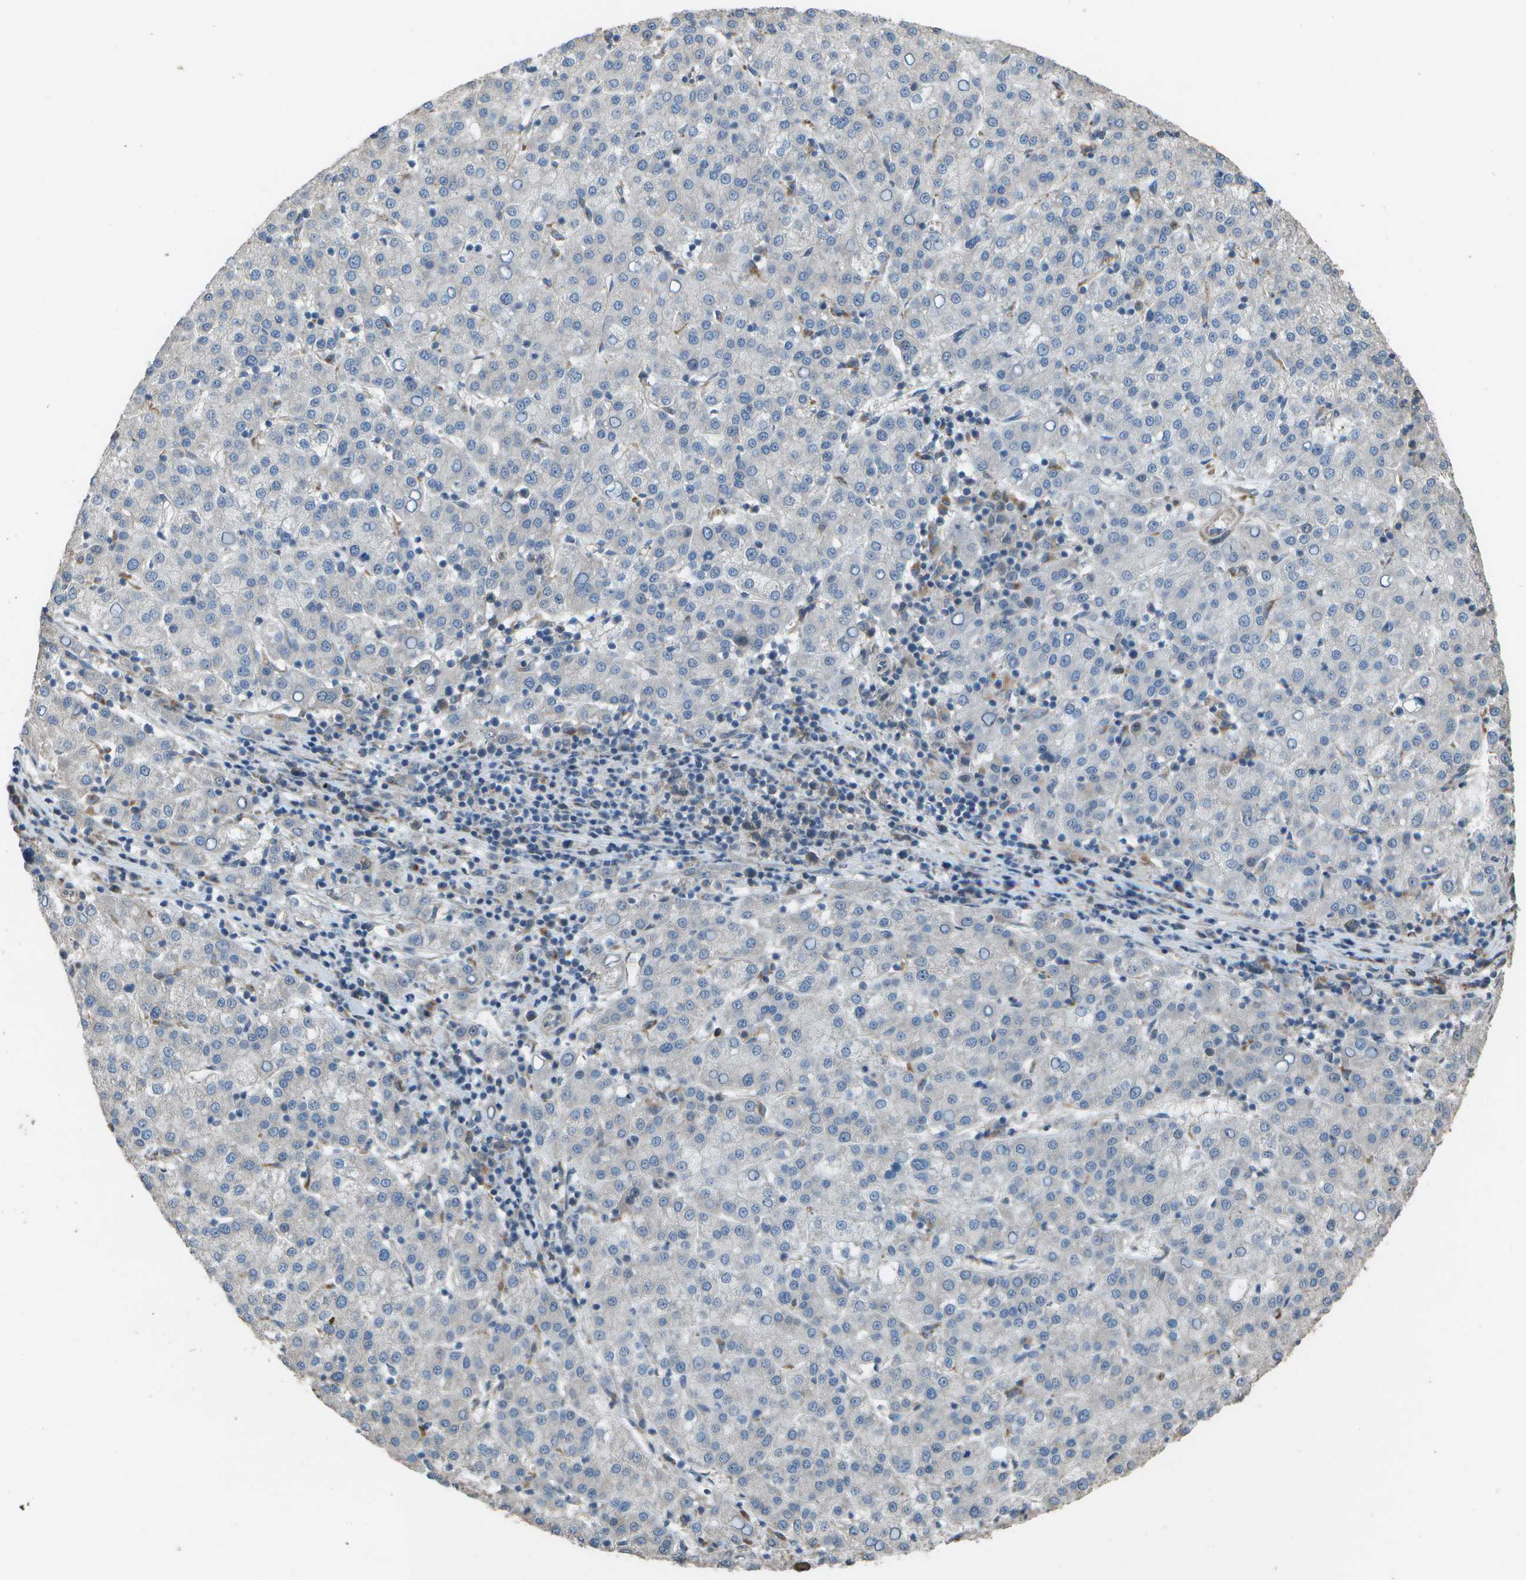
{"staining": {"intensity": "negative", "quantity": "none", "location": "none"}, "tissue": "liver cancer", "cell_type": "Tumor cells", "image_type": "cancer", "snomed": [{"axis": "morphology", "description": "Carcinoma, Hepatocellular, NOS"}, {"axis": "topography", "description": "Liver"}], "caption": "High power microscopy micrograph of an immunohistochemistry image of liver cancer, revealing no significant expression in tumor cells. The staining is performed using DAB brown chromogen with nuclei counter-stained in using hematoxylin.", "gene": "CLNS1A", "patient": {"sex": "female", "age": 58}}